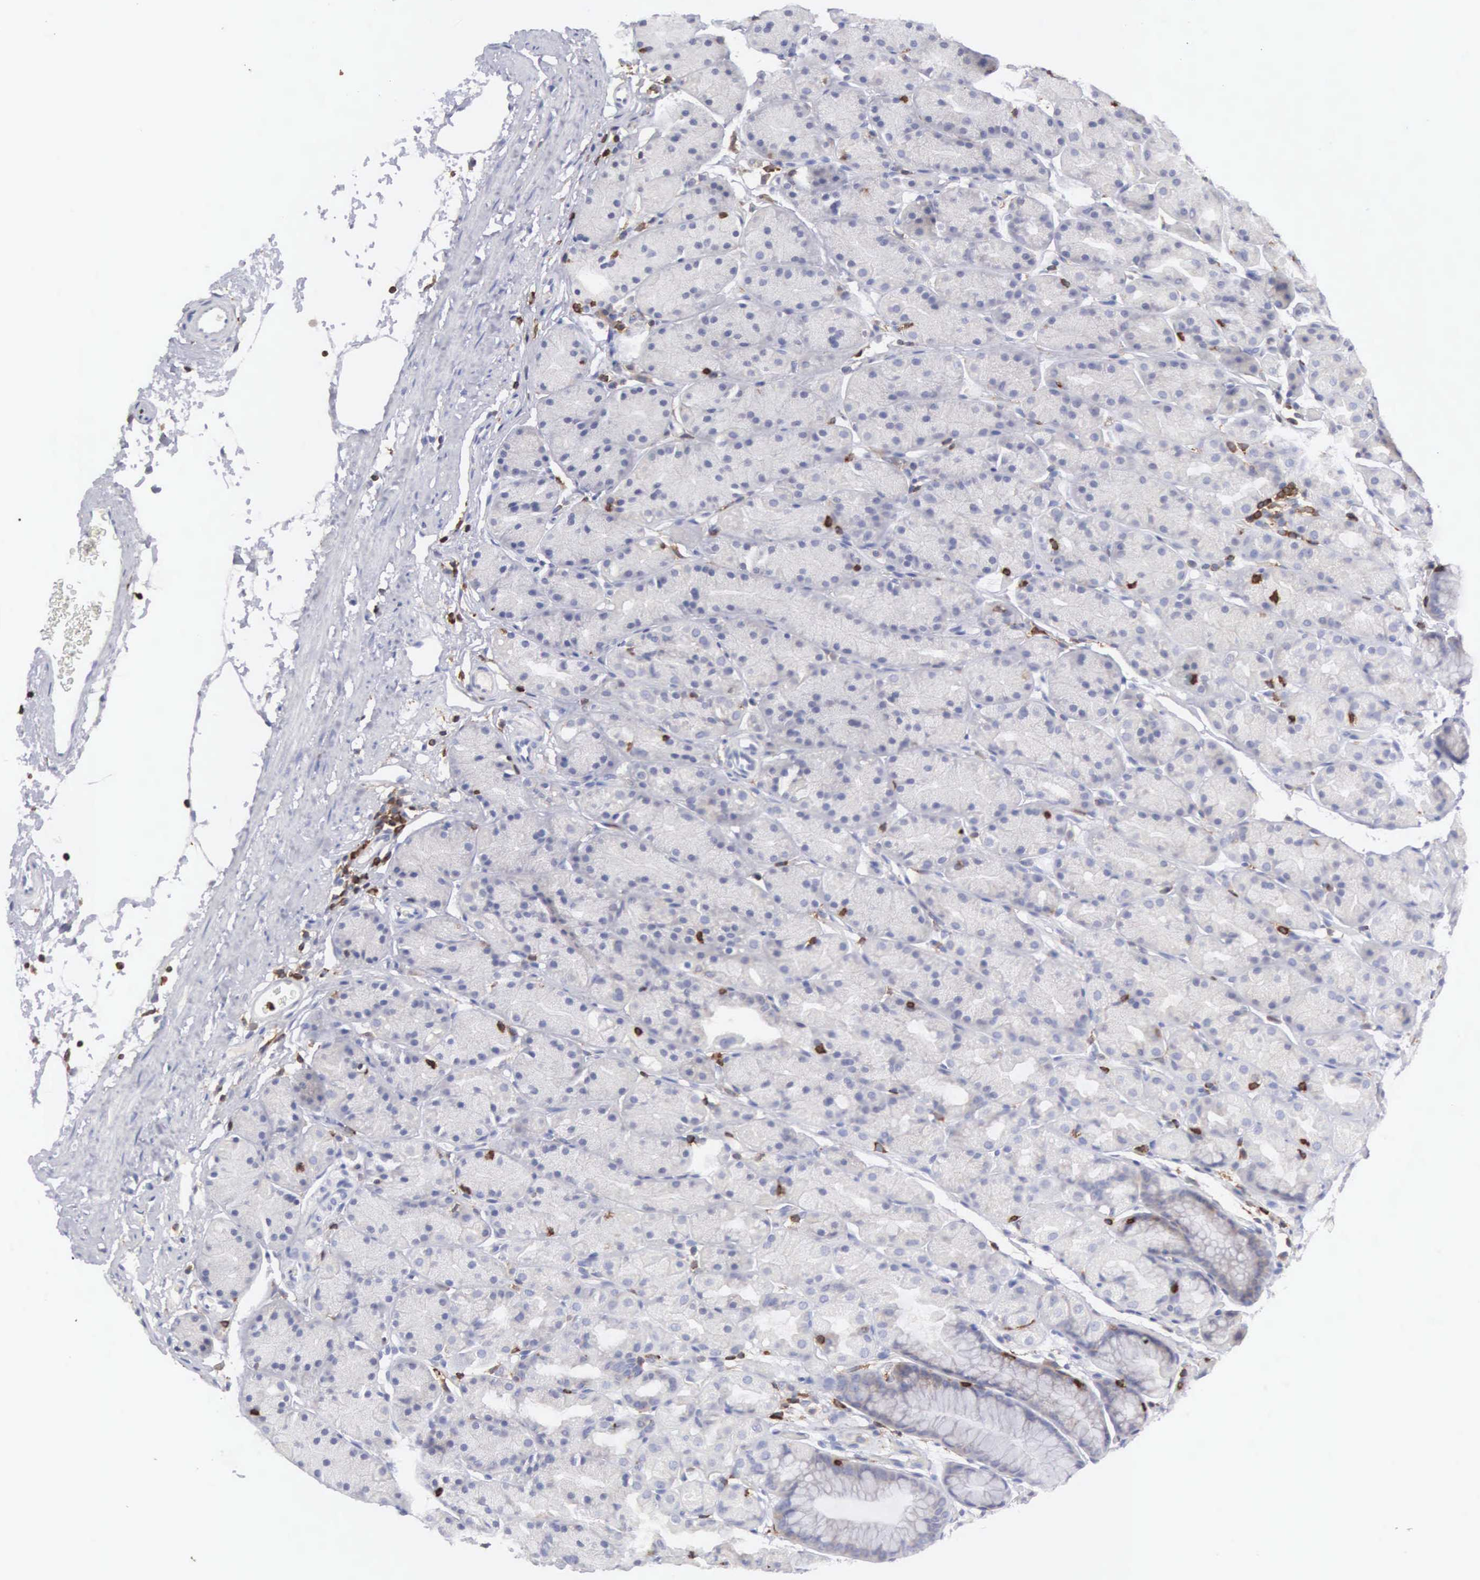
{"staining": {"intensity": "strong", "quantity": "<25%", "location": "nuclear"}, "tissue": "stomach", "cell_type": "Glandular cells", "image_type": "normal", "snomed": [{"axis": "morphology", "description": "Adenocarcinoma, NOS"}, {"axis": "topography", "description": "Stomach, upper"}], "caption": "DAB (3,3'-diaminobenzidine) immunohistochemical staining of normal stomach exhibits strong nuclear protein positivity in about <25% of glandular cells. The staining was performed using DAB to visualize the protein expression in brown, while the nuclei were stained in blue with hematoxylin (Magnification: 20x).", "gene": "ENSG00000285304", "patient": {"sex": "male", "age": 47}}